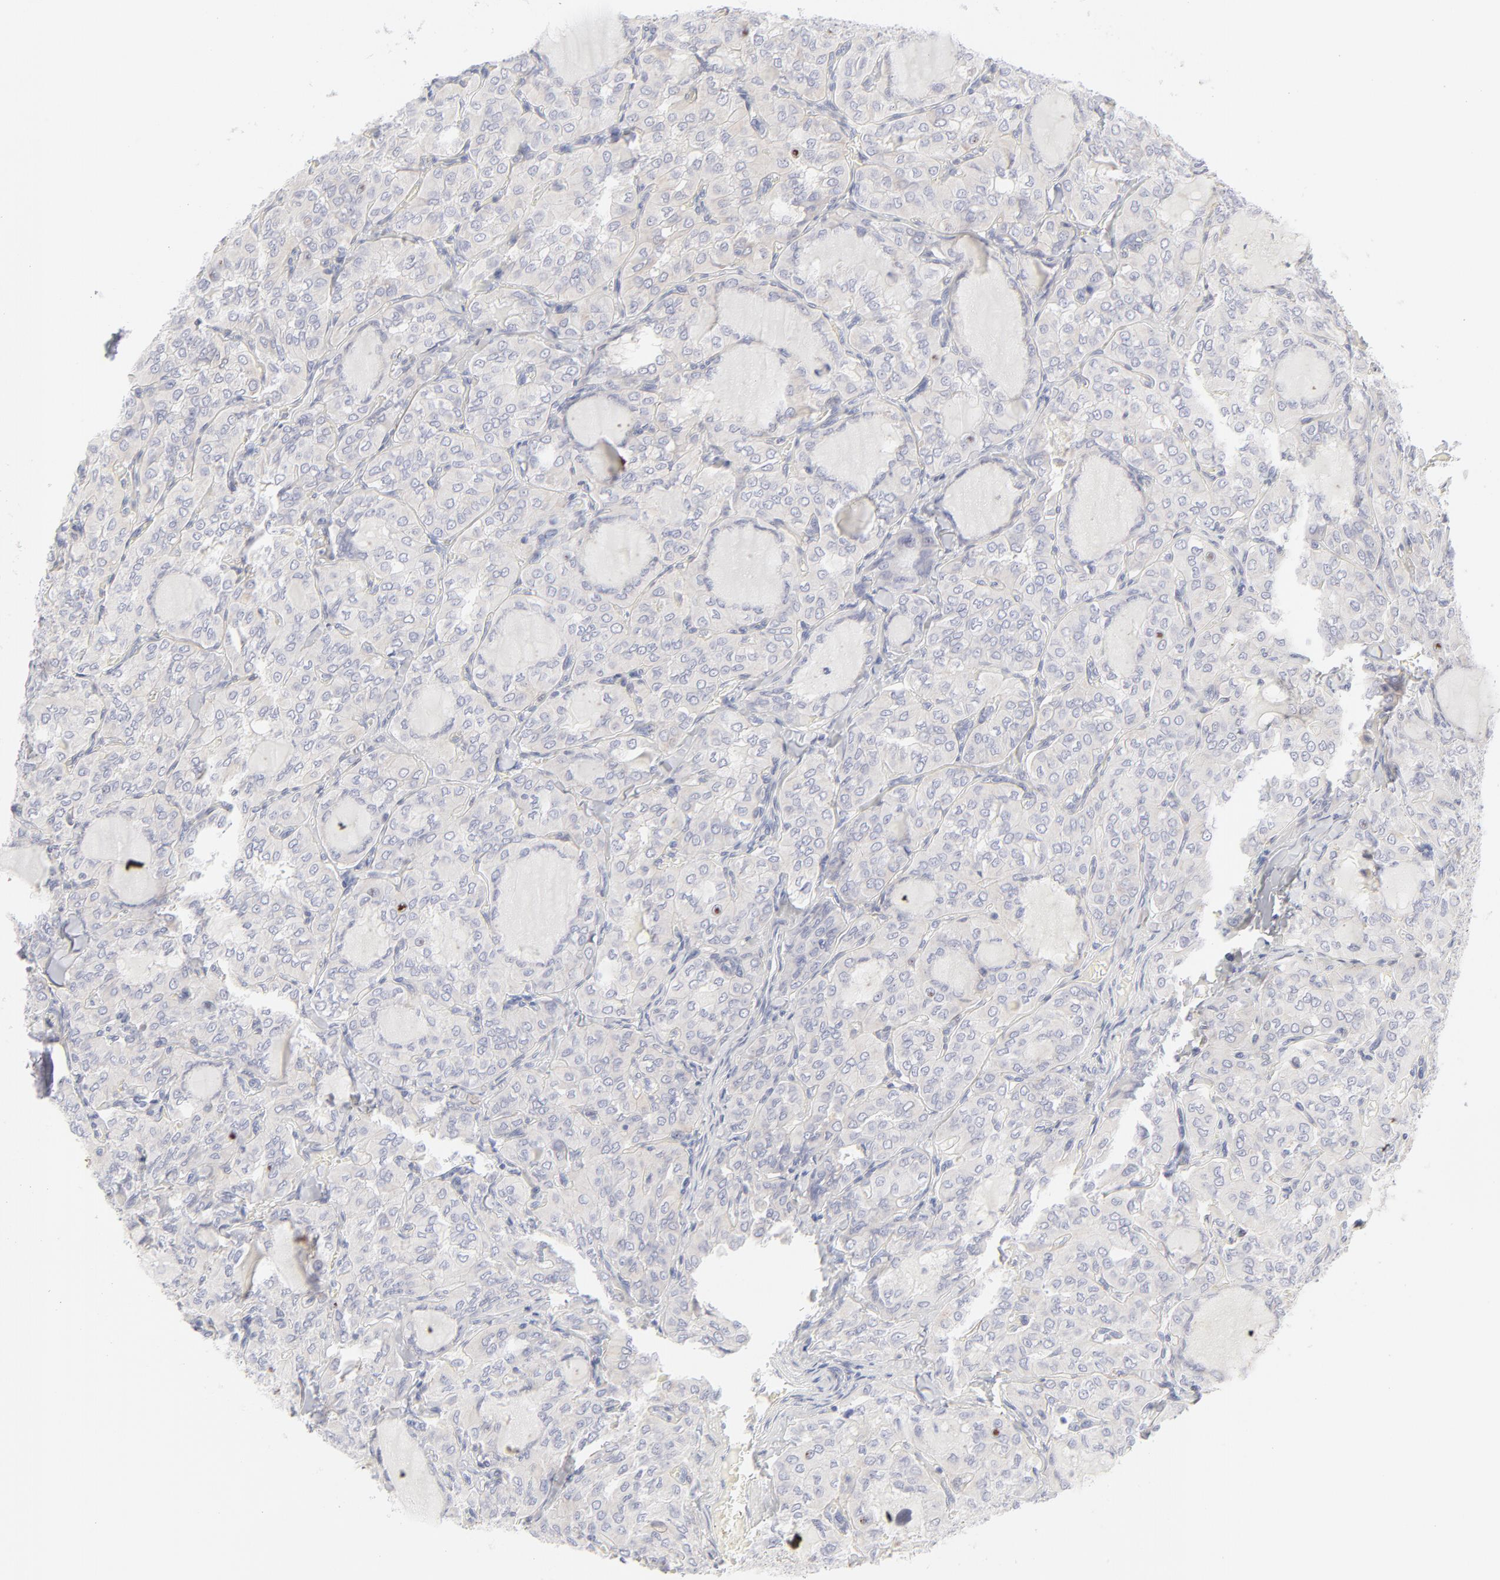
{"staining": {"intensity": "negative", "quantity": "none", "location": "none"}, "tissue": "thyroid cancer", "cell_type": "Tumor cells", "image_type": "cancer", "snomed": [{"axis": "morphology", "description": "Papillary adenocarcinoma, NOS"}, {"axis": "topography", "description": "Thyroid gland"}], "caption": "Immunohistochemical staining of human papillary adenocarcinoma (thyroid) reveals no significant staining in tumor cells.", "gene": "NPNT", "patient": {"sex": "male", "age": 20}}